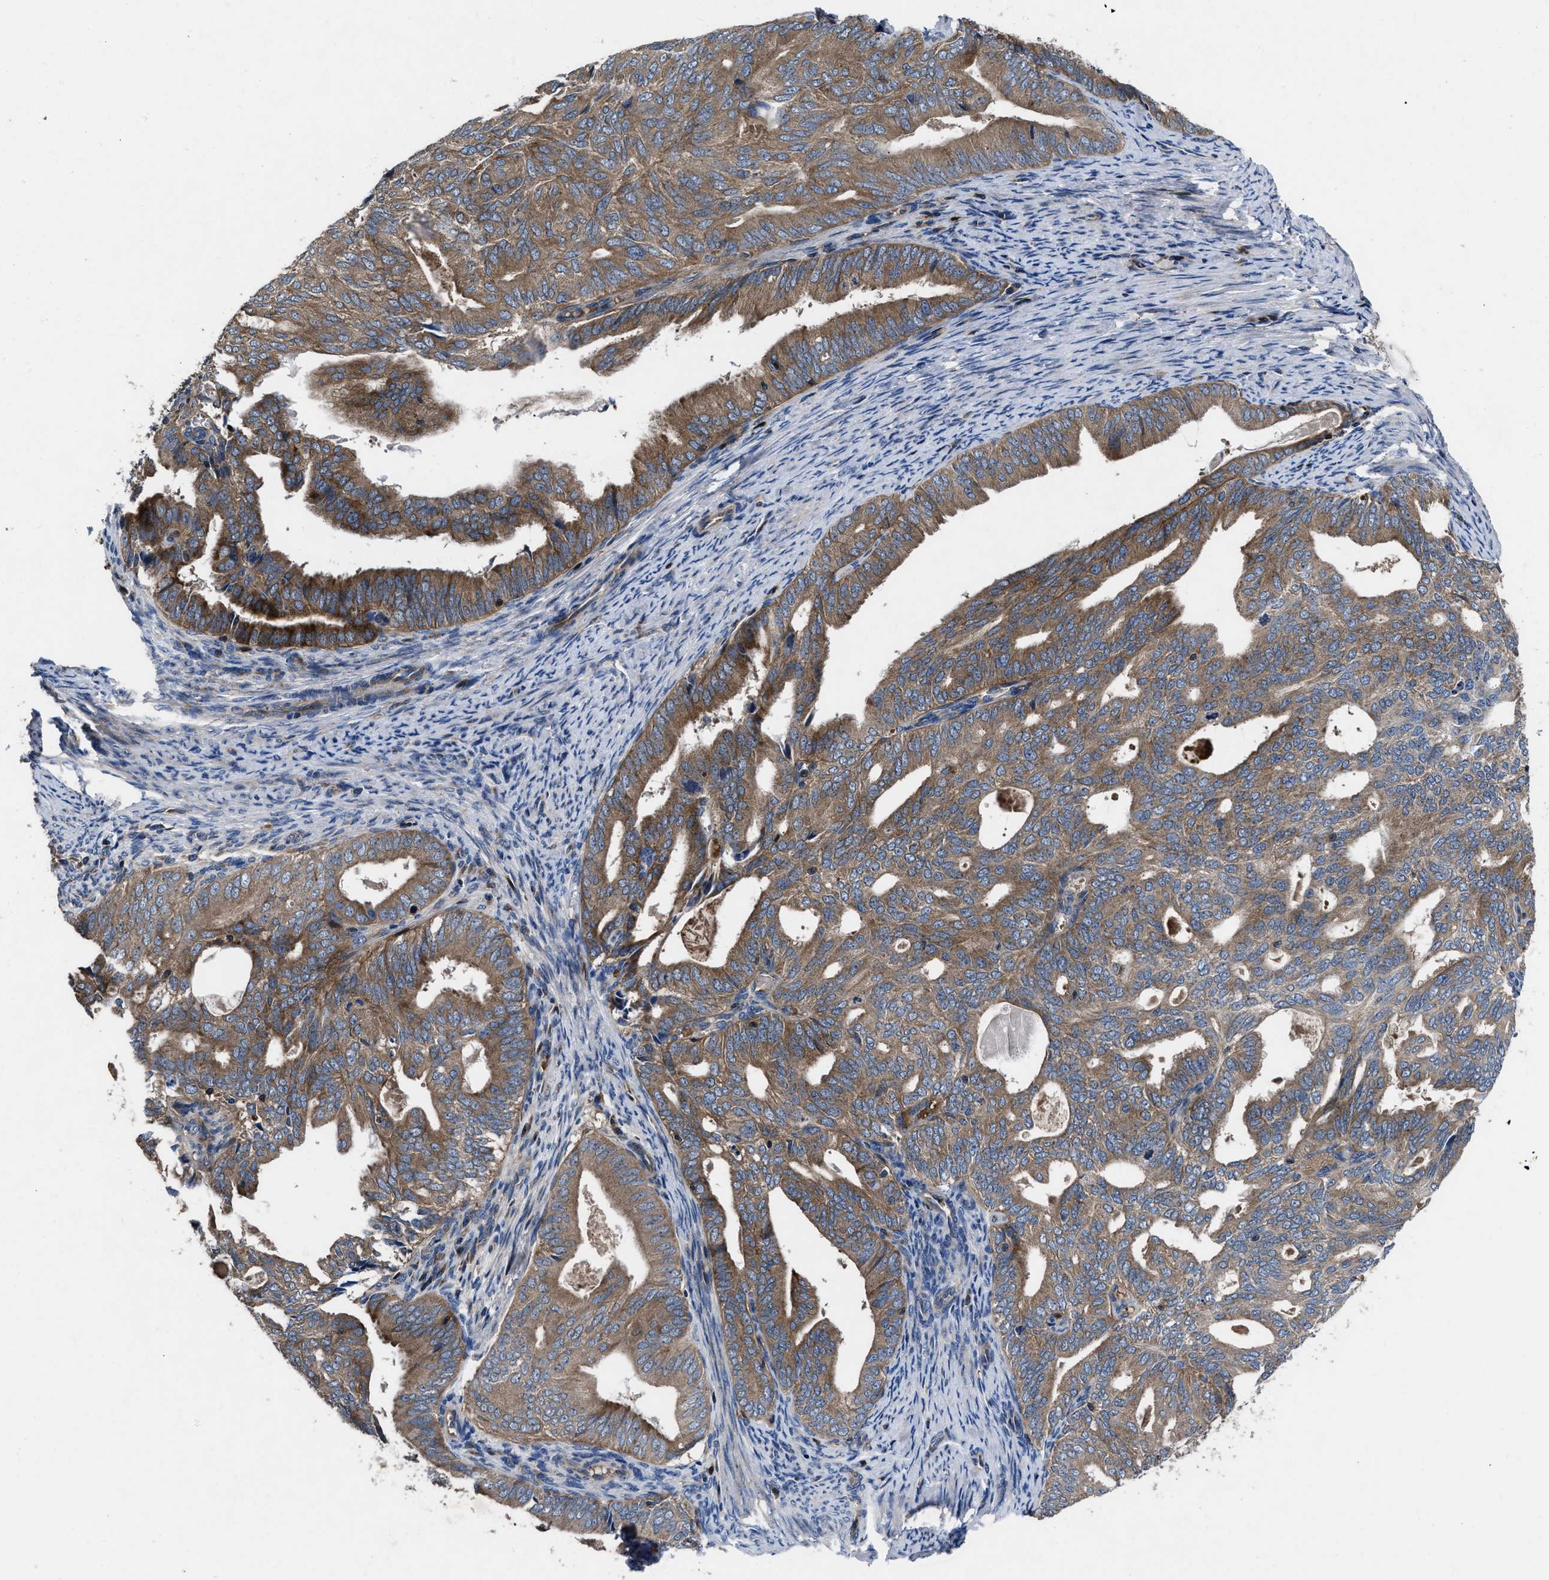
{"staining": {"intensity": "moderate", "quantity": ">75%", "location": "cytoplasmic/membranous"}, "tissue": "endometrial cancer", "cell_type": "Tumor cells", "image_type": "cancer", "snomed": [{"axis": "morphology", "description": "Adenocarcinoma, NOS"}, {"axis": "topography", "description": "Endometrium"}], "caption": "IHC image of endometrial cancer stained for a protein (brown), which demonstrates medium levels of moderate cytoplasmic/membranous staining in about >75% of tumor cells.", "gene": "YBEY", "patient": {"sex": "female", "age": 58}}